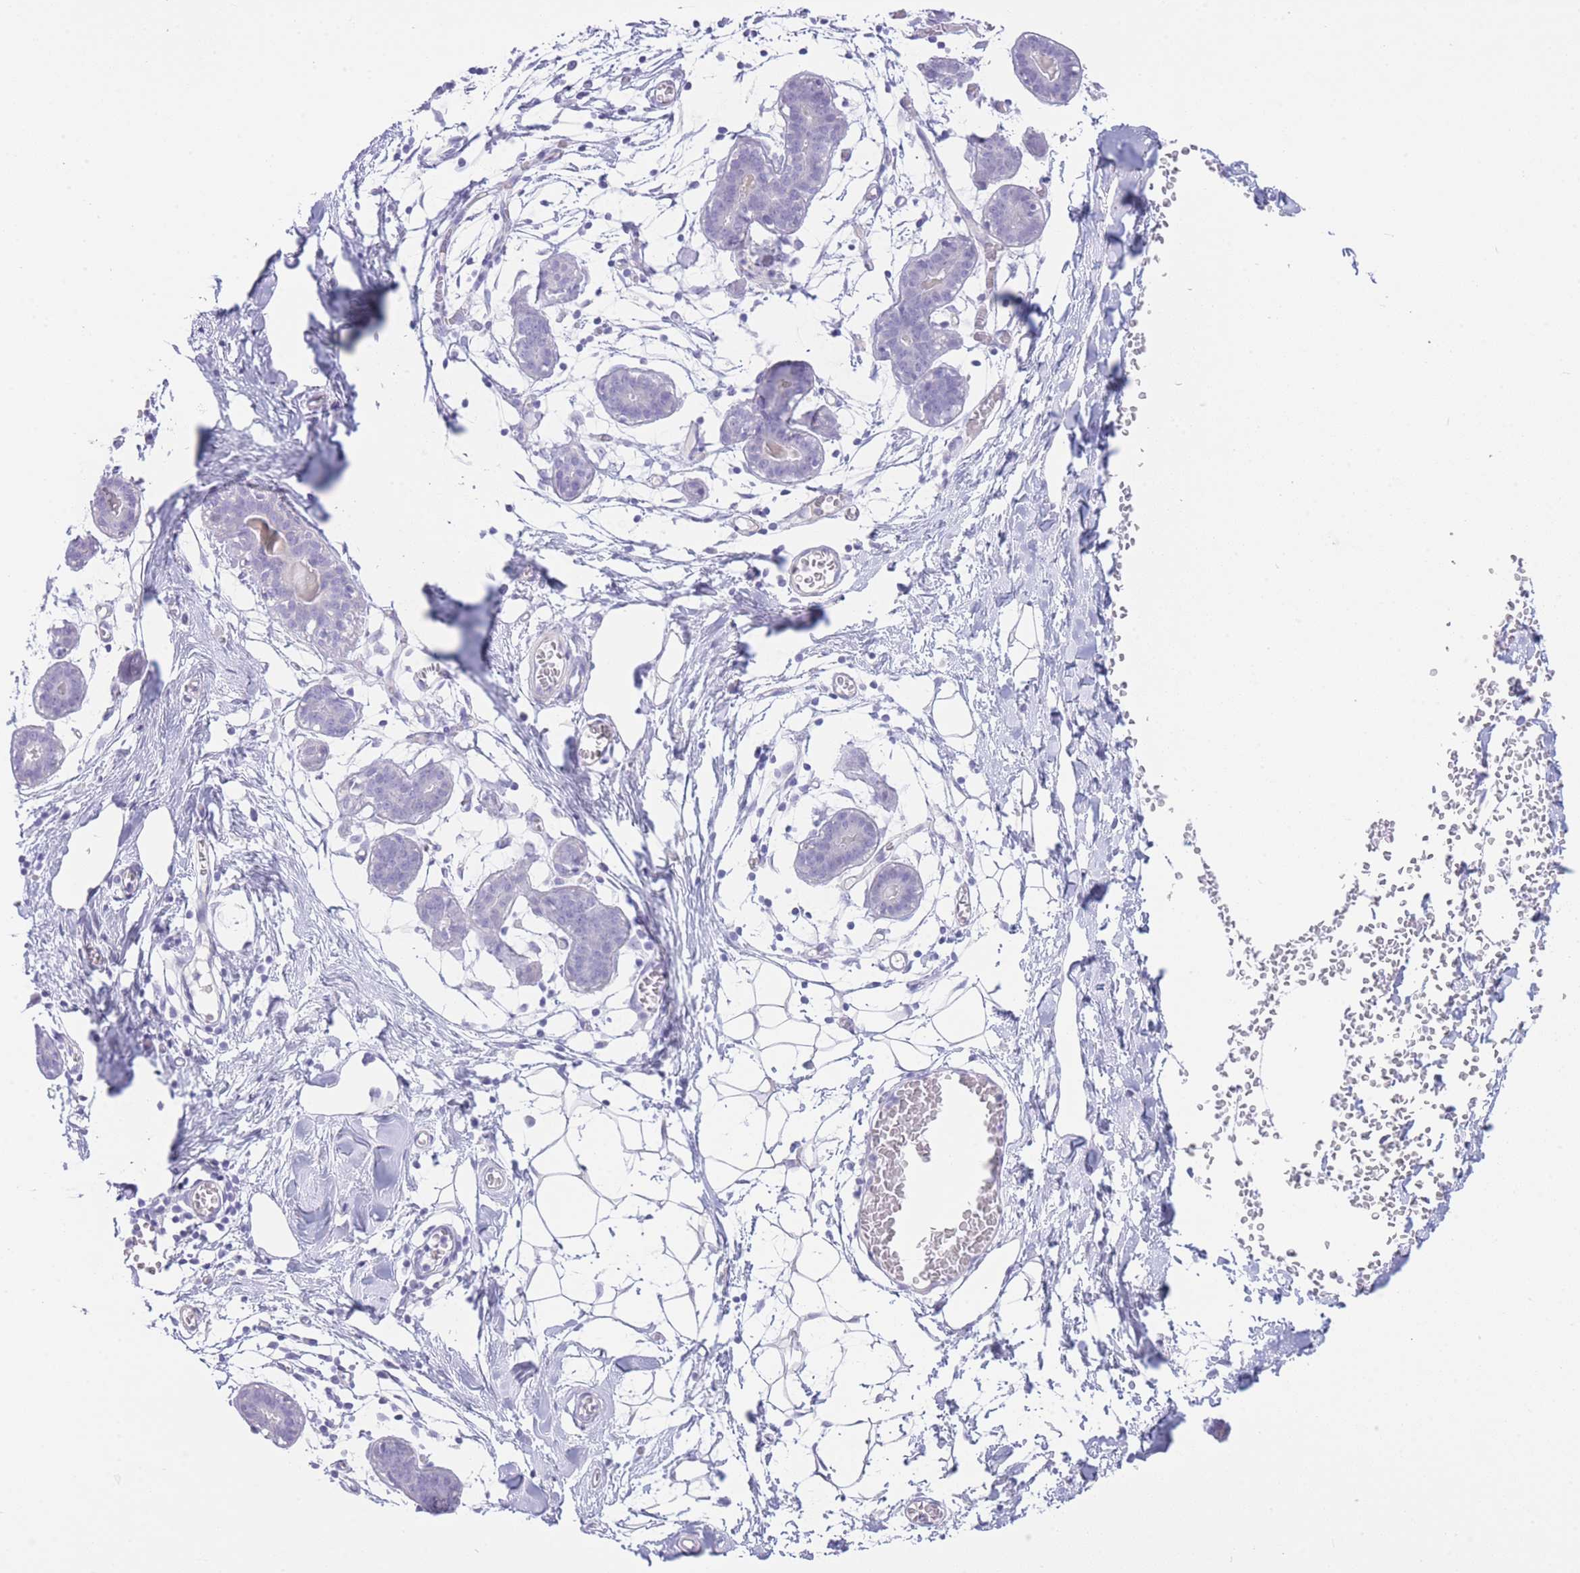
{"staining": {"intensity": "negative", "quantity": "none", "location": "none"}, "tissue": "breast", "cell_type": "Adipocytes", "image_type": "normal", "snomed": [{"axis": "morphology", "description": "Normal tissue, NOS"}, {"axis": "topography", "description": "Breast"}], "caption": "Breast was stained to show a protein in brown. There is no significant positivity in adipocytes. The staining is performed using DAB (3,3'-diaminobenzidine) brown chromogen with nuclei counter-stained in using hematoxylin.", "gene": "ZNF212", "patient": {"sex": "female", "age": 27}}